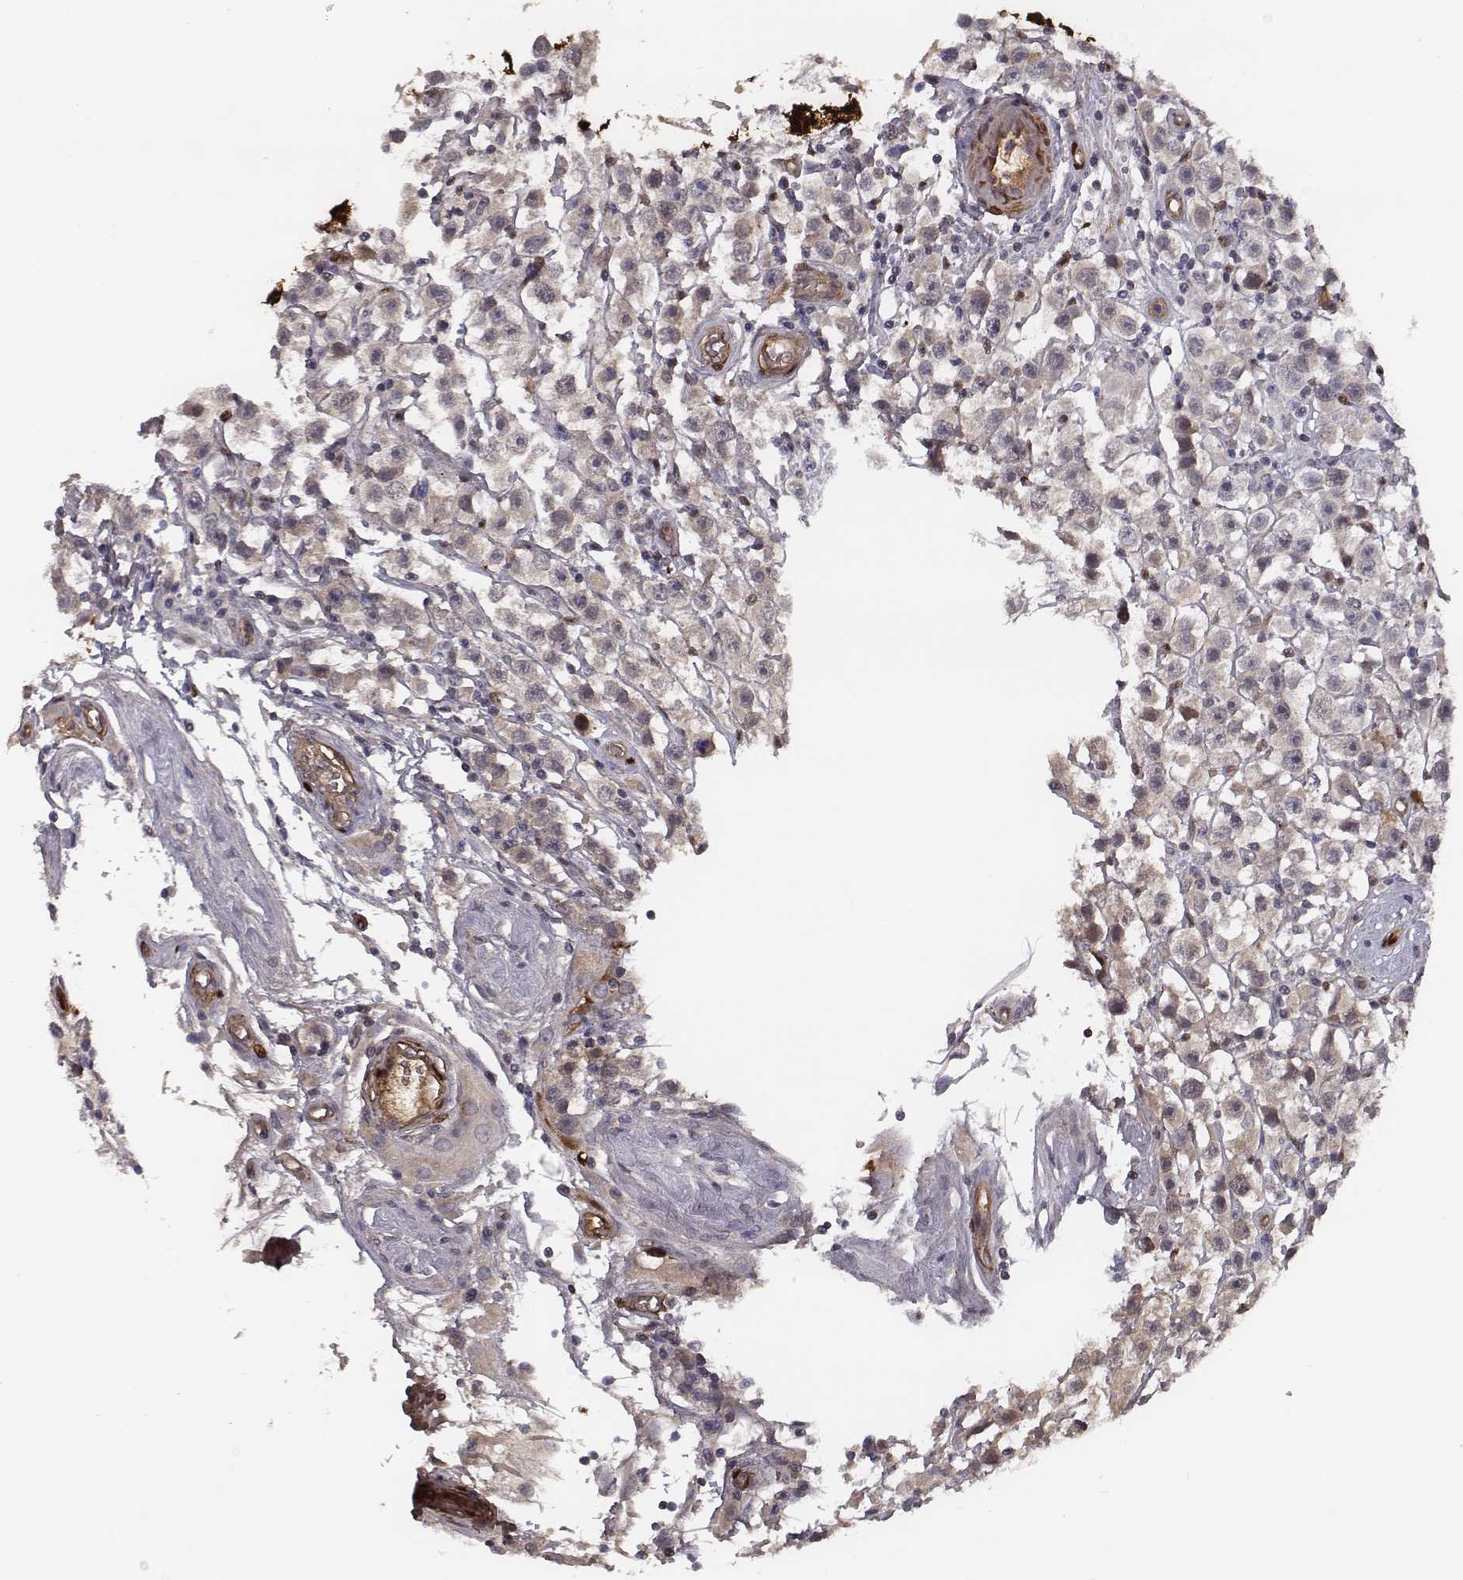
{"staining": {"intensity": "moderate", "quantity": "25%-75%", "location": "cytoplasmic/membranous"}, "tissue": "testis cancer", "cell_type": "Tumor cells", "image_type": "cancer", "snomed": [{"axis": "morphology", "description": "Seminoma, NOS"}, {"axis": "topography", "description": "Testis"}], "caption": "The image demonstrates staining of testis cancer, revealing moderate cytoplasmic/membranous protein expression (brown color) within tumor cells.", "gene": "ISYNA1", "patient": {"sex": "male", "age": 45}}